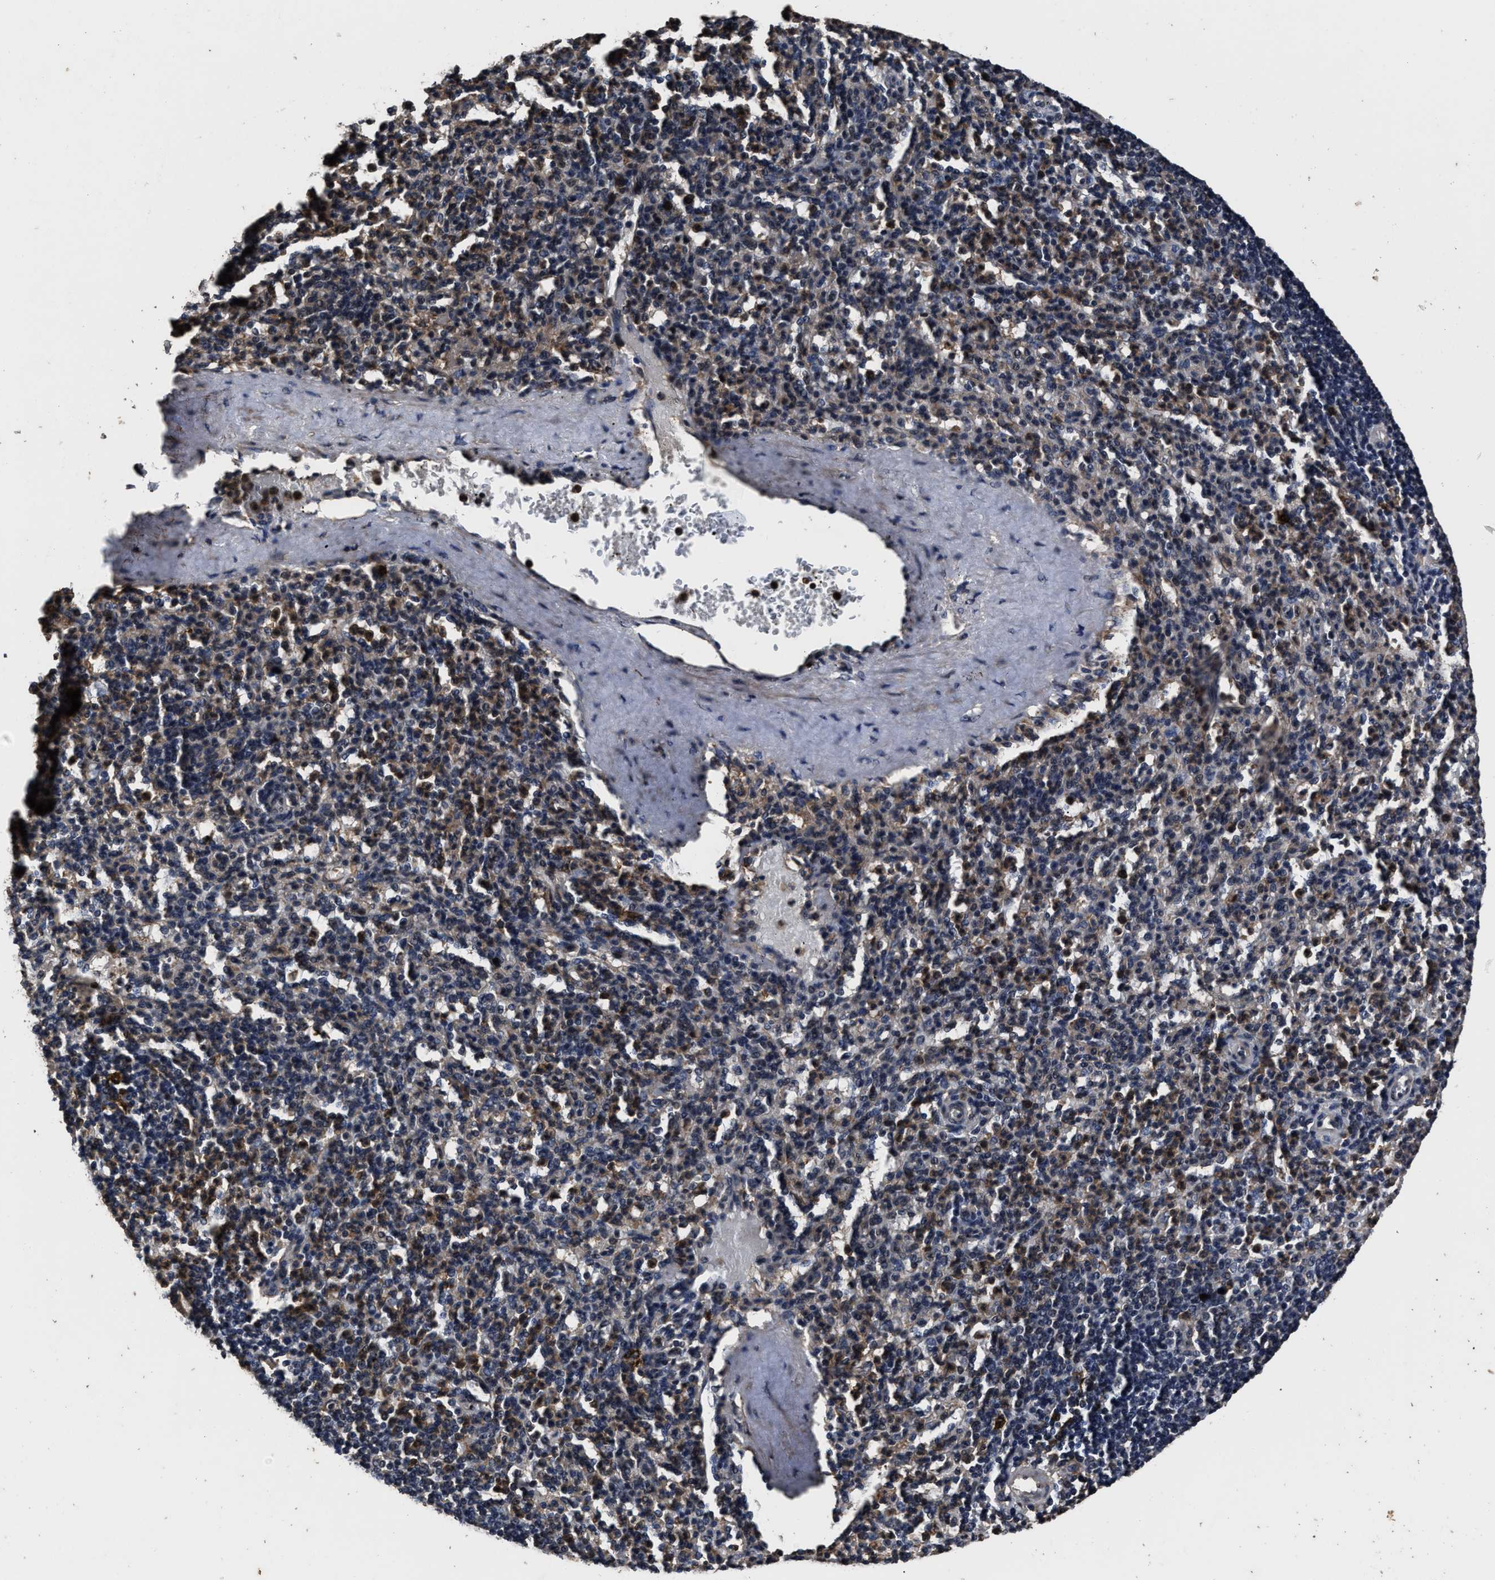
{"staining": {"intensity": "moderate", "quantity": "25%-75%", "location": "cytoplasmic/membranous"}, "tissue": "spleen", "cell_type": "Cells in red pulp", "image_type": "normal", "snomed": [{"axis": "morphology", "description": "Normal tissue, NOS"}, {"axis": "topography", "description": "Spleen"}], "caption": "Immunohistochemical staining of normal human spleen reveals medium levels of moderate cytoplasmic/membranous staining in about 25%-75% of cells in red pulp.", "gene": "RSBN1L", "patient": {"sex": "male", "age": 36}}